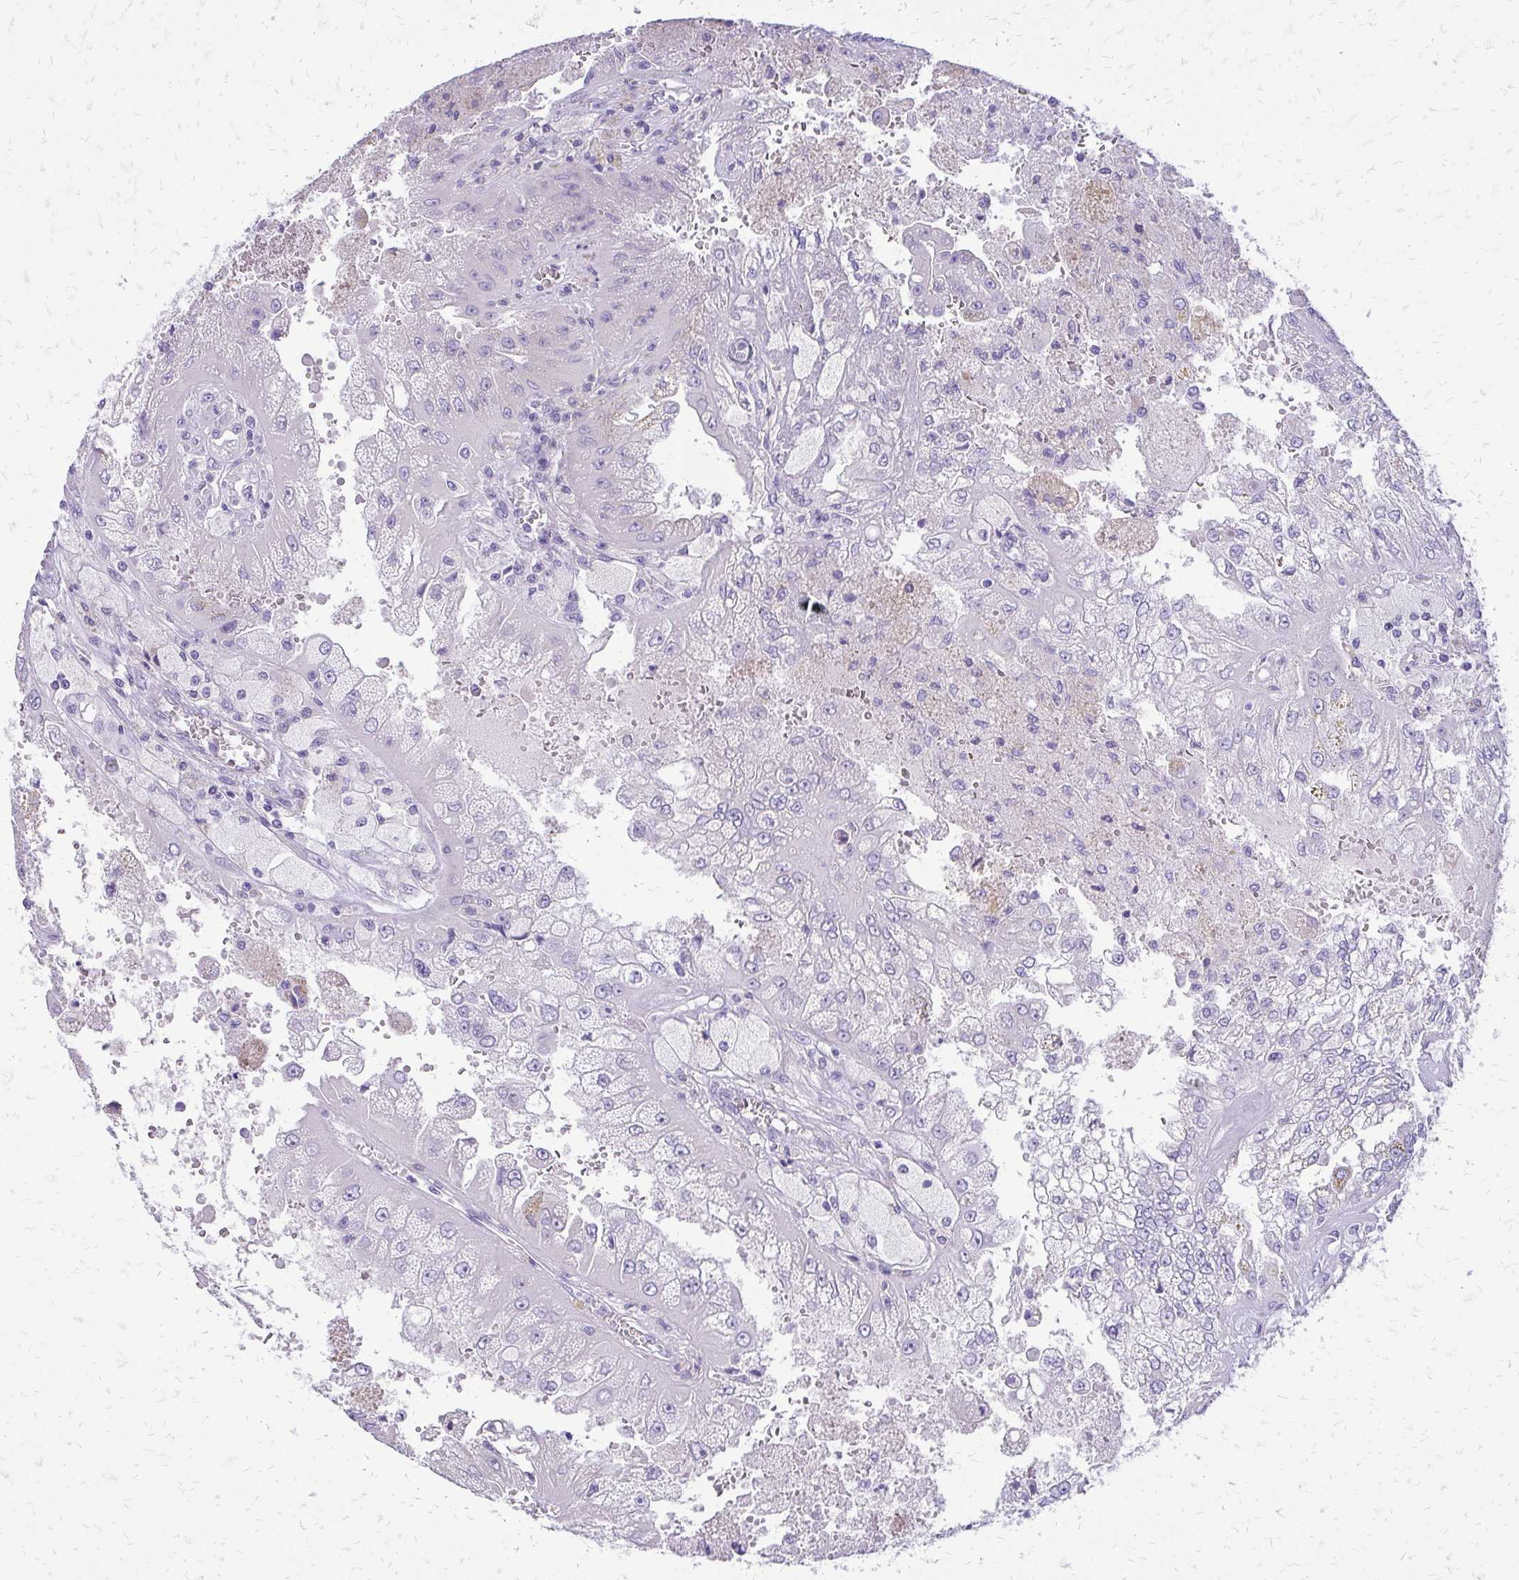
{"staining": {"intensity": "negative", "quantity": "none", "location": "none"}, "tissue": "renal cancer", "cell_type": "Tumor cells", "image_type": "cancer", "snomed": [{"axis": "morphology", "description": "Adenocarcinoma, NOS"}, {"axis": "topography", "description": "Kidney"}], "caption": "High power microscopy image of an immunohistochemistry (IHC) photomicrograph of adenocarcinoma (renal), revealing no significant staining in tumor cells.", "gene": "SLC32A1", "patient": {"sex": "male", "age": 58}}